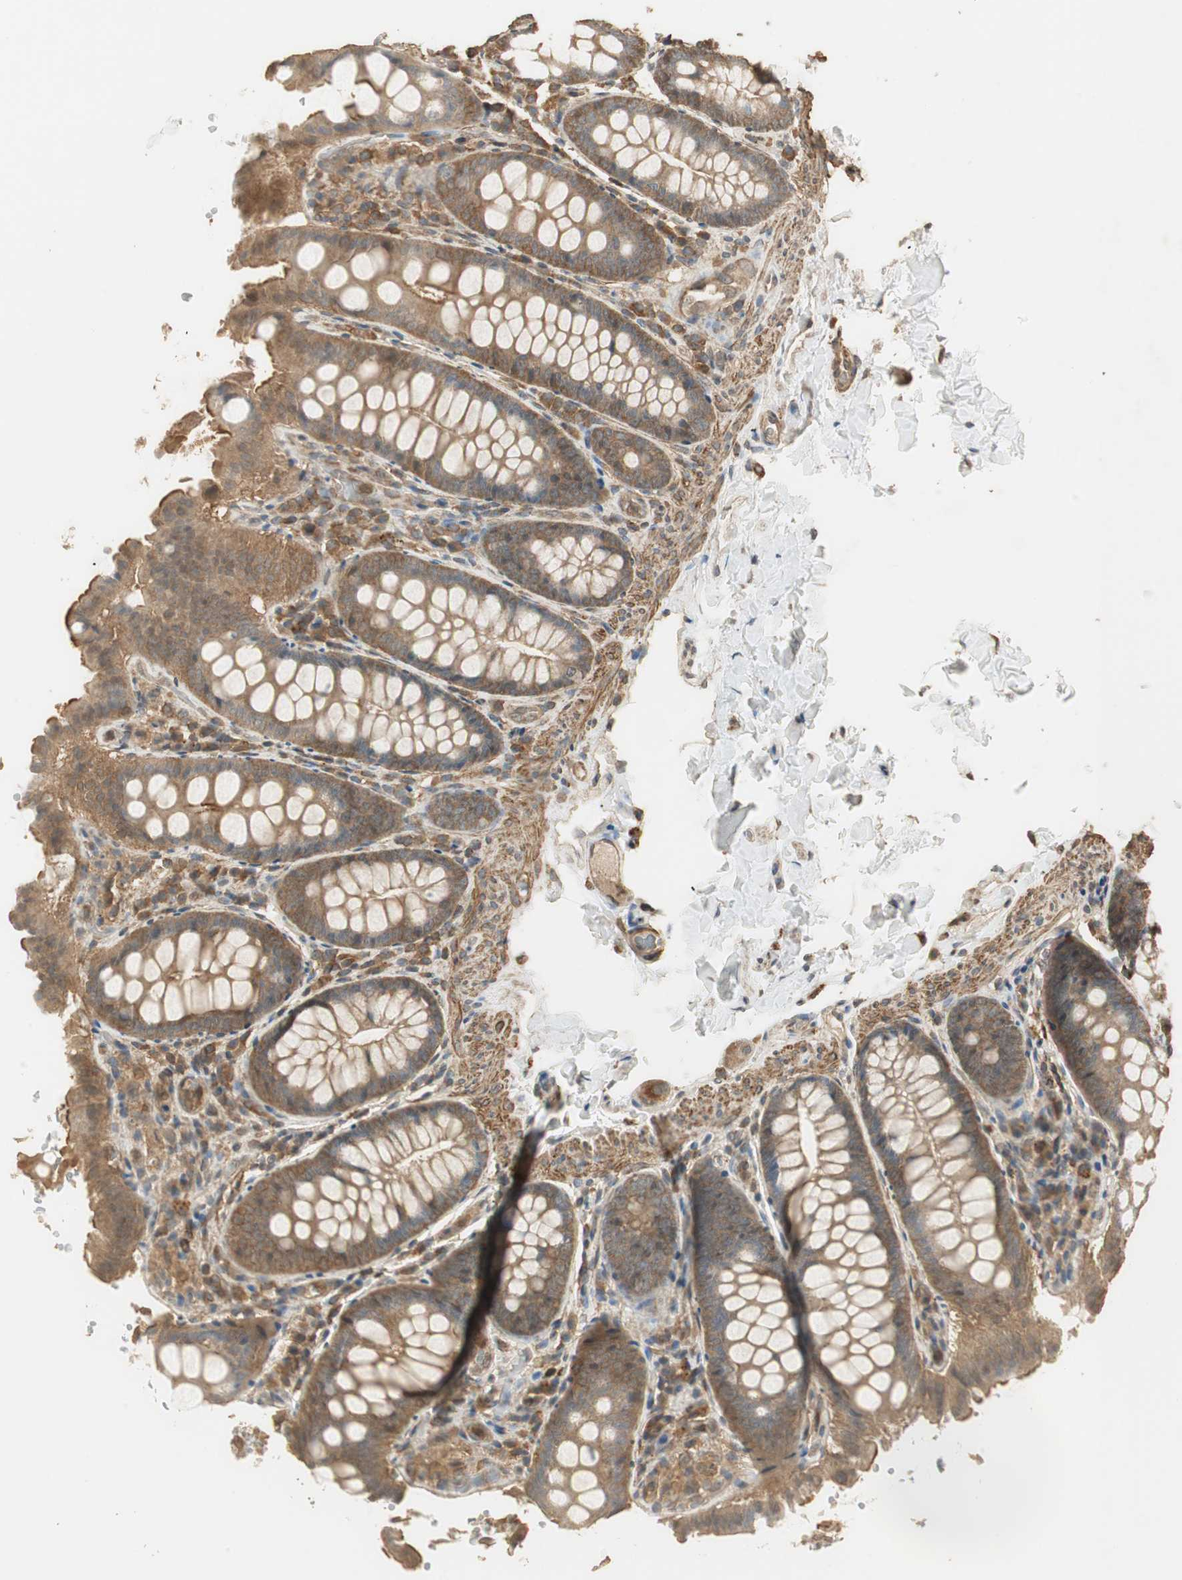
{"staining": {"intensity": "moderate", "quantity": ">75%", "location": "cytoplasmic/membranous"}, "tissue": "colon", "cell_type": "Endothelial cells", "image_type": "normal", "snomed": [{"axis": "morphology", "description": "Normal tissue, NOS"}, {"axis": "topography", "description": "Colon"}], "caption": "Normal colon demonstrates moderate cytoplasmic/membranous positivity in about >75% of endothelial cells.", "gene": "USP2", "patient": {"sex": "female", "age": 61}}